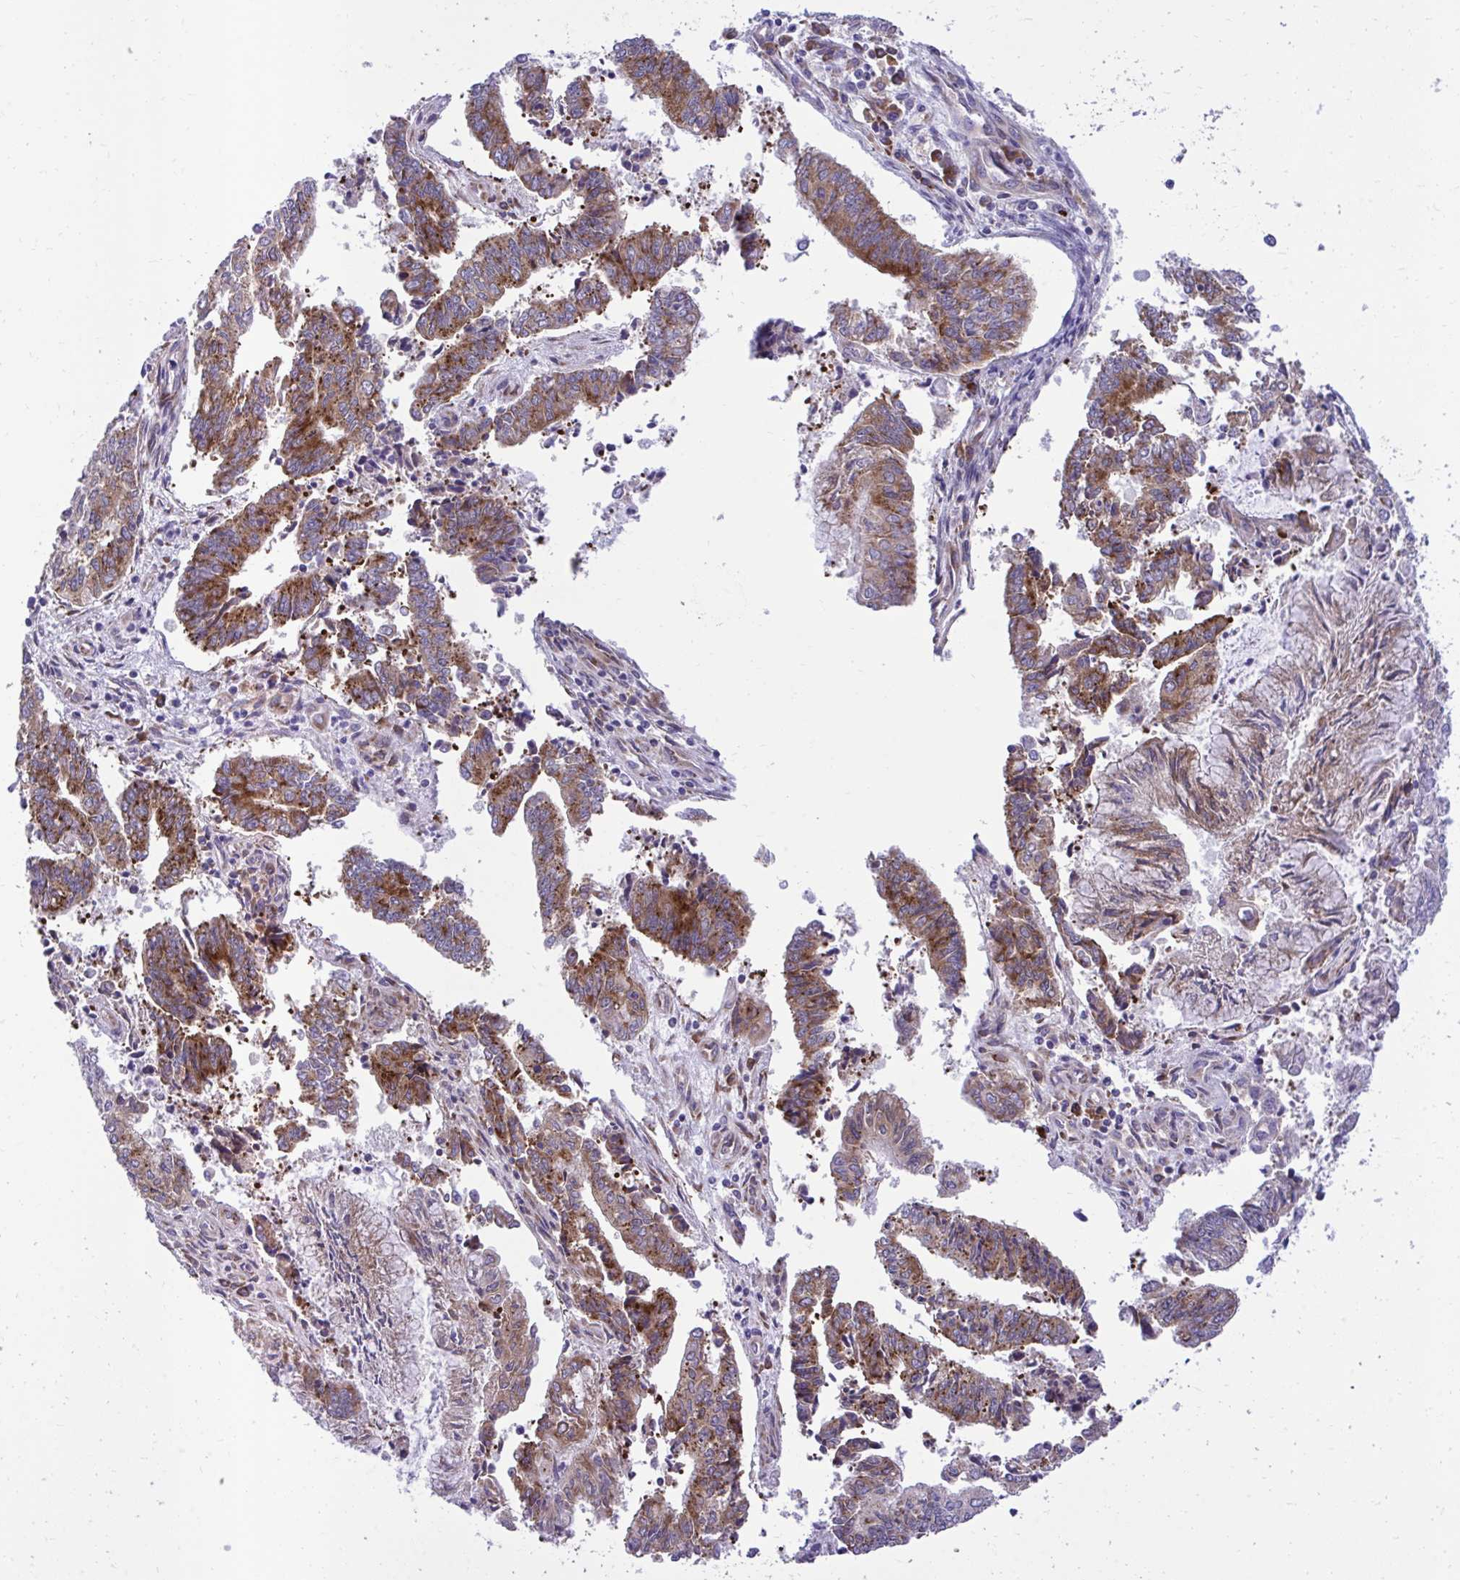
{"staining": {"intensity": "moderate", "quantity": ">75%", "location": "cytoplasmic/membranous"}, "tissue": "endometrial cancer", "cell_type": "Tumor cells", "image_type": "cancer", "snomed": [{"axis": "morphology", "description": "Adenocarcinoma, NOS"}, {"axis": "topography", "description": "Endometrium"}], "caption": "A medium amount of moderate cytoplasmic/membranous staining is seen in approximately >75% of tumor cells in endometrial adenocarcinoma tissue. The protein of interest is stained brown, and the nuclei are stained in blue (DAB (3,3'-diaminobenzidine) IHC with brightfield microscopy, high magnification).", "gene": "RPS15", "patient": {"sex": "female", "age": 61}}